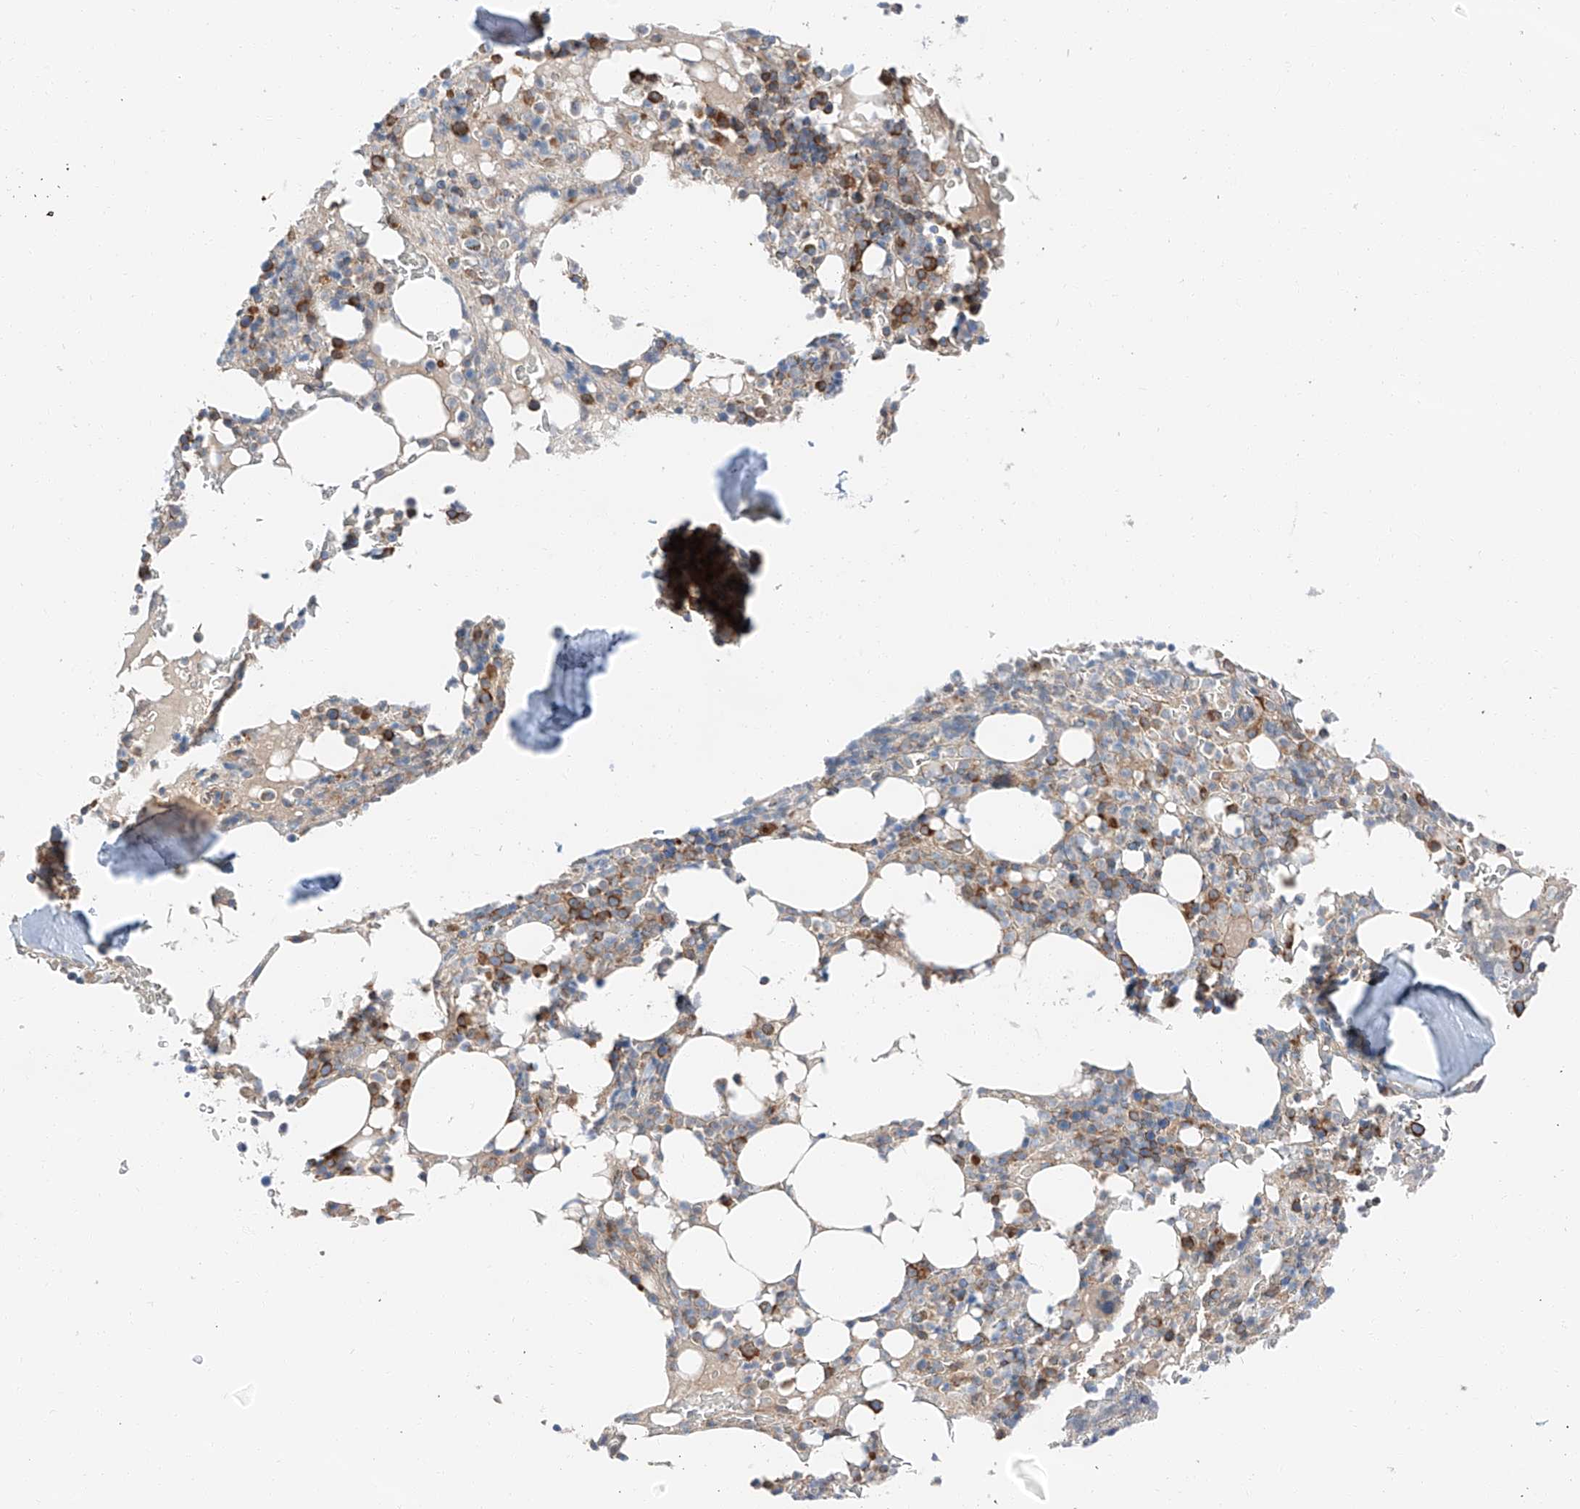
{"staining": {"intensity": "moderate", "quantity": "25%-75%", "location": "cytoplasmic/membranous"}, "tissue": "bone marrow", "cell_type": "Hematopoietic cells", "image_type": "normal", "snomed": [{"axis": "morphology", "description": "Normal tissue, NOS"}, {"axis": "topography", "description": "Bone marrow"}], "caption": "Immunohistochemistry (IHC) of normal human bone marrow displays medium levels of moderate cytoplasmic/membranous expression in approximately 25%-75% of hematopoietic cells.", "gene": "ZC3H15", "patient": {"sex": "male", "age": 58}}